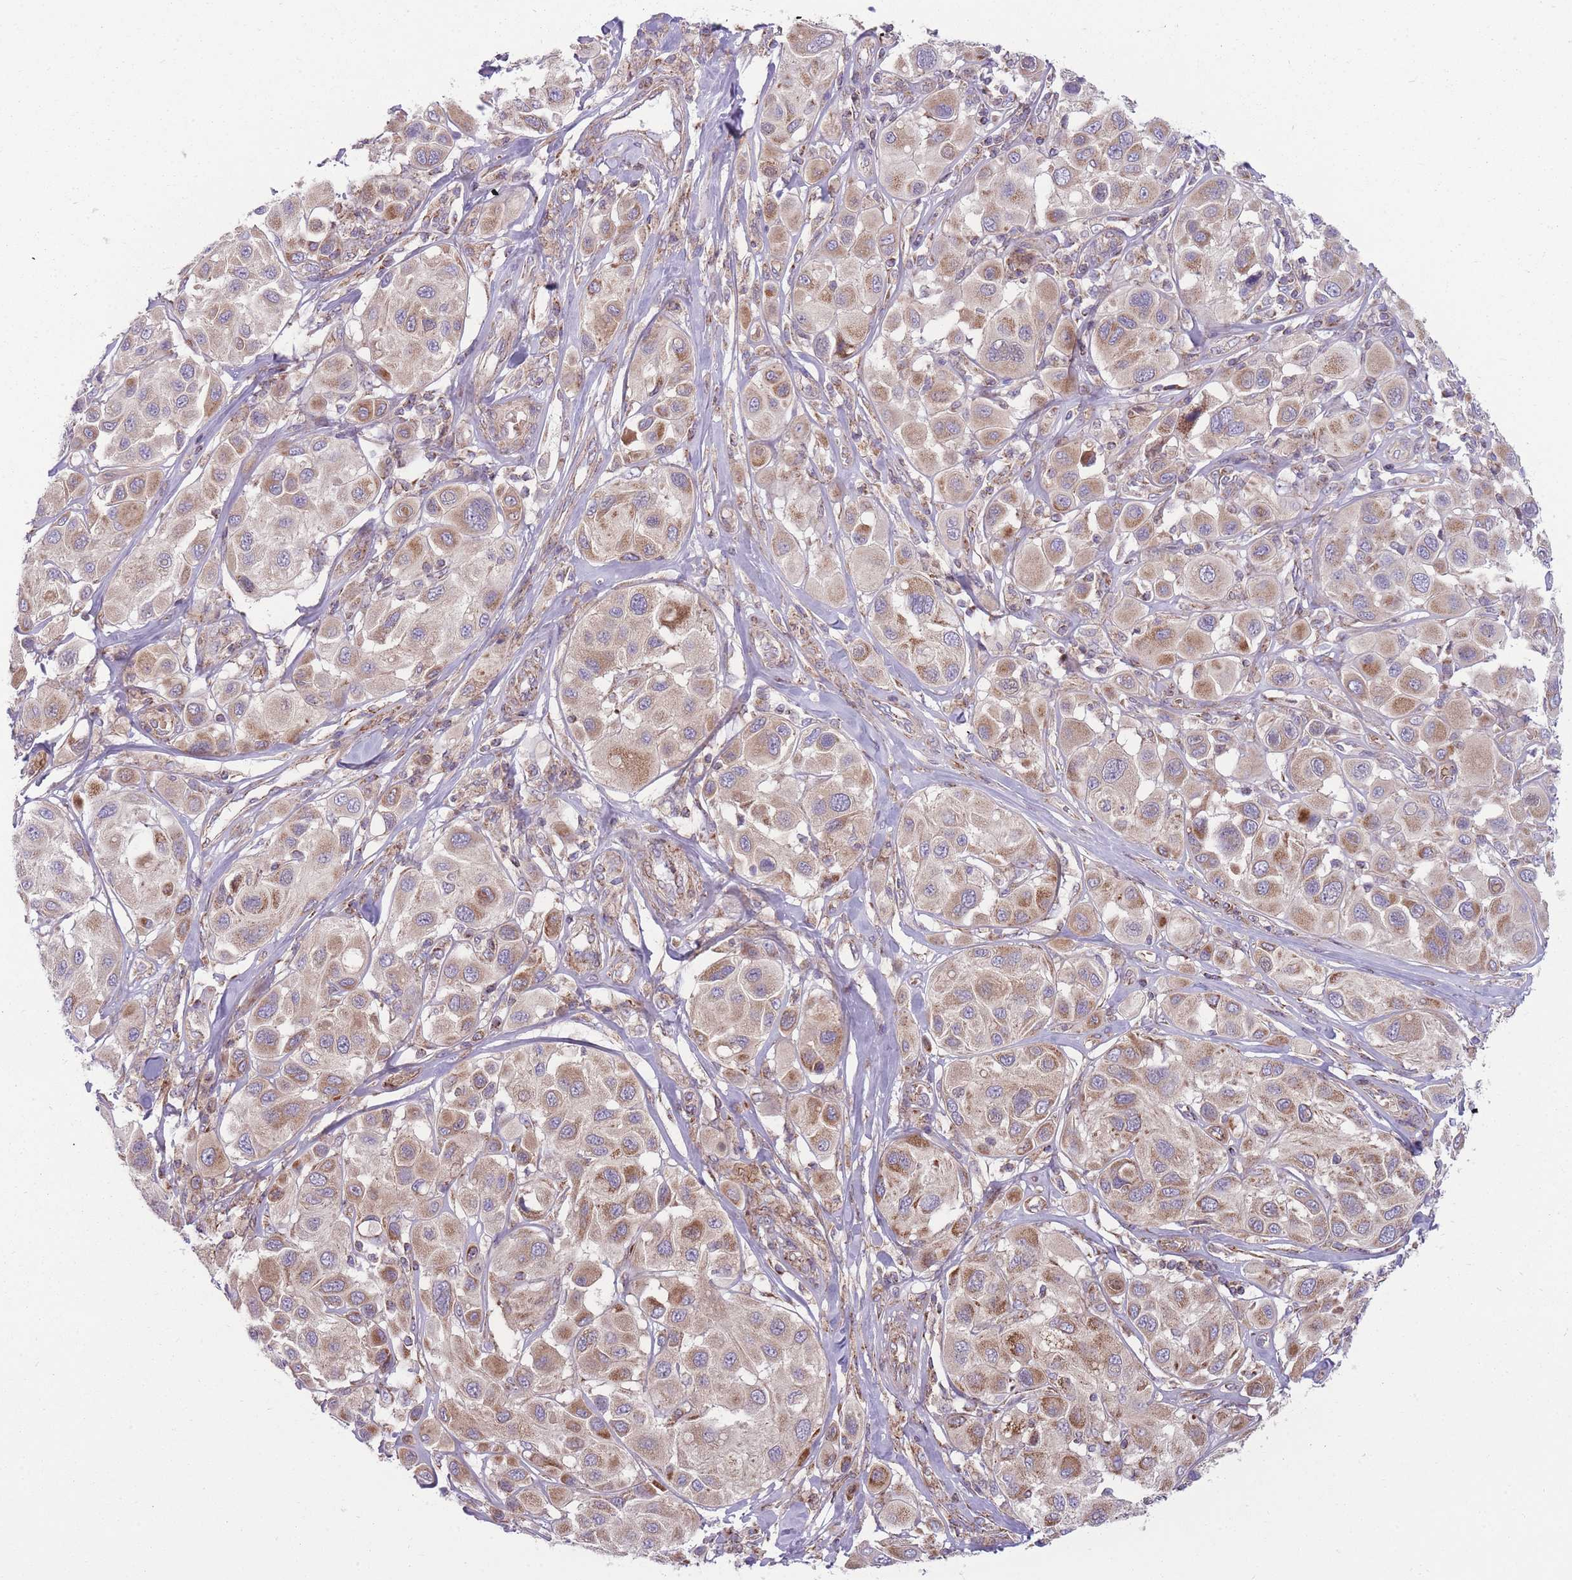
{"staining": {"intensity": "moderate", "quantity": ">75%", "location": "cytoplasmic/membranous"}, "tissue": "melanoma", "cell_type": "Tumor cells", "image_type": "cancer", "snomed": [{"axis": "morphology", "description": "Malignant melanoma, Metastatic site"}, {"axis": "topography", "description": "Skin"}], "caption": "Malignant melanoma (metastatic site) tissue exhibits moderate cytoplasmic/membranous expression in about >75% of tumor cells, visualized by immunohistochemistry. (DAB (3,3'-diaminobenzidine) = brown stain, brightfield microscopy at high magnification).", "gene": "ANKRD10", "patient": {"sex": "male", "age": 41}}